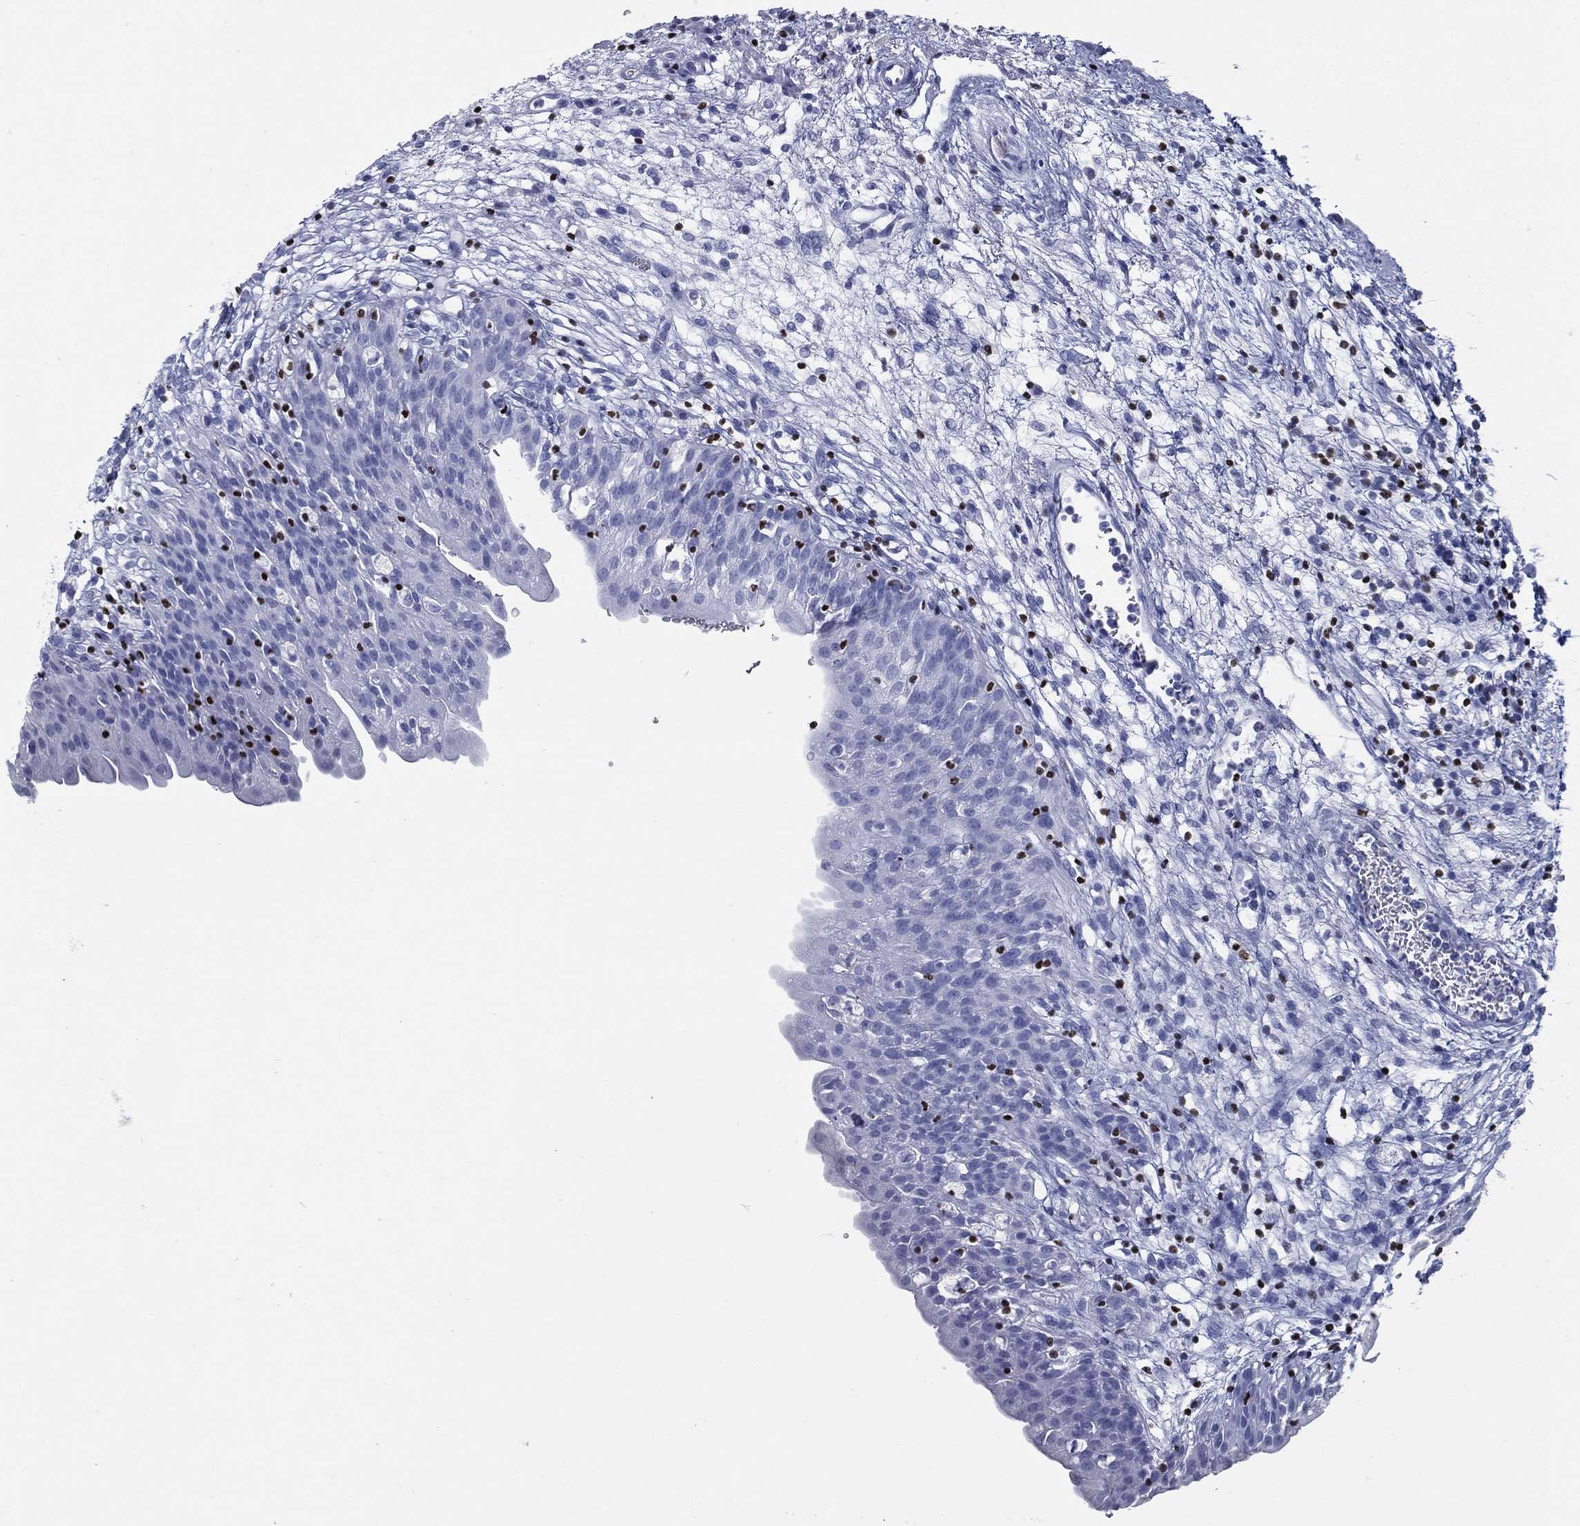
{"staining": {"intensity": "negative", "quantity": "none", "location": "none"}, "tissue": "urinary bladder", "cell_type": "Urothelial cells", "image_type": "normal", "snomed": [{"axis": "morphology", "description": "Normal tissue, NOS"}, {"axis": "topography", "description": "Urinary bladder"}], "caption": "Image shows no protein staining in urothelial cells of benign urinary bladder.", "gene": "PYHIN1", "patient": {"sex": "male", "age": 76}}